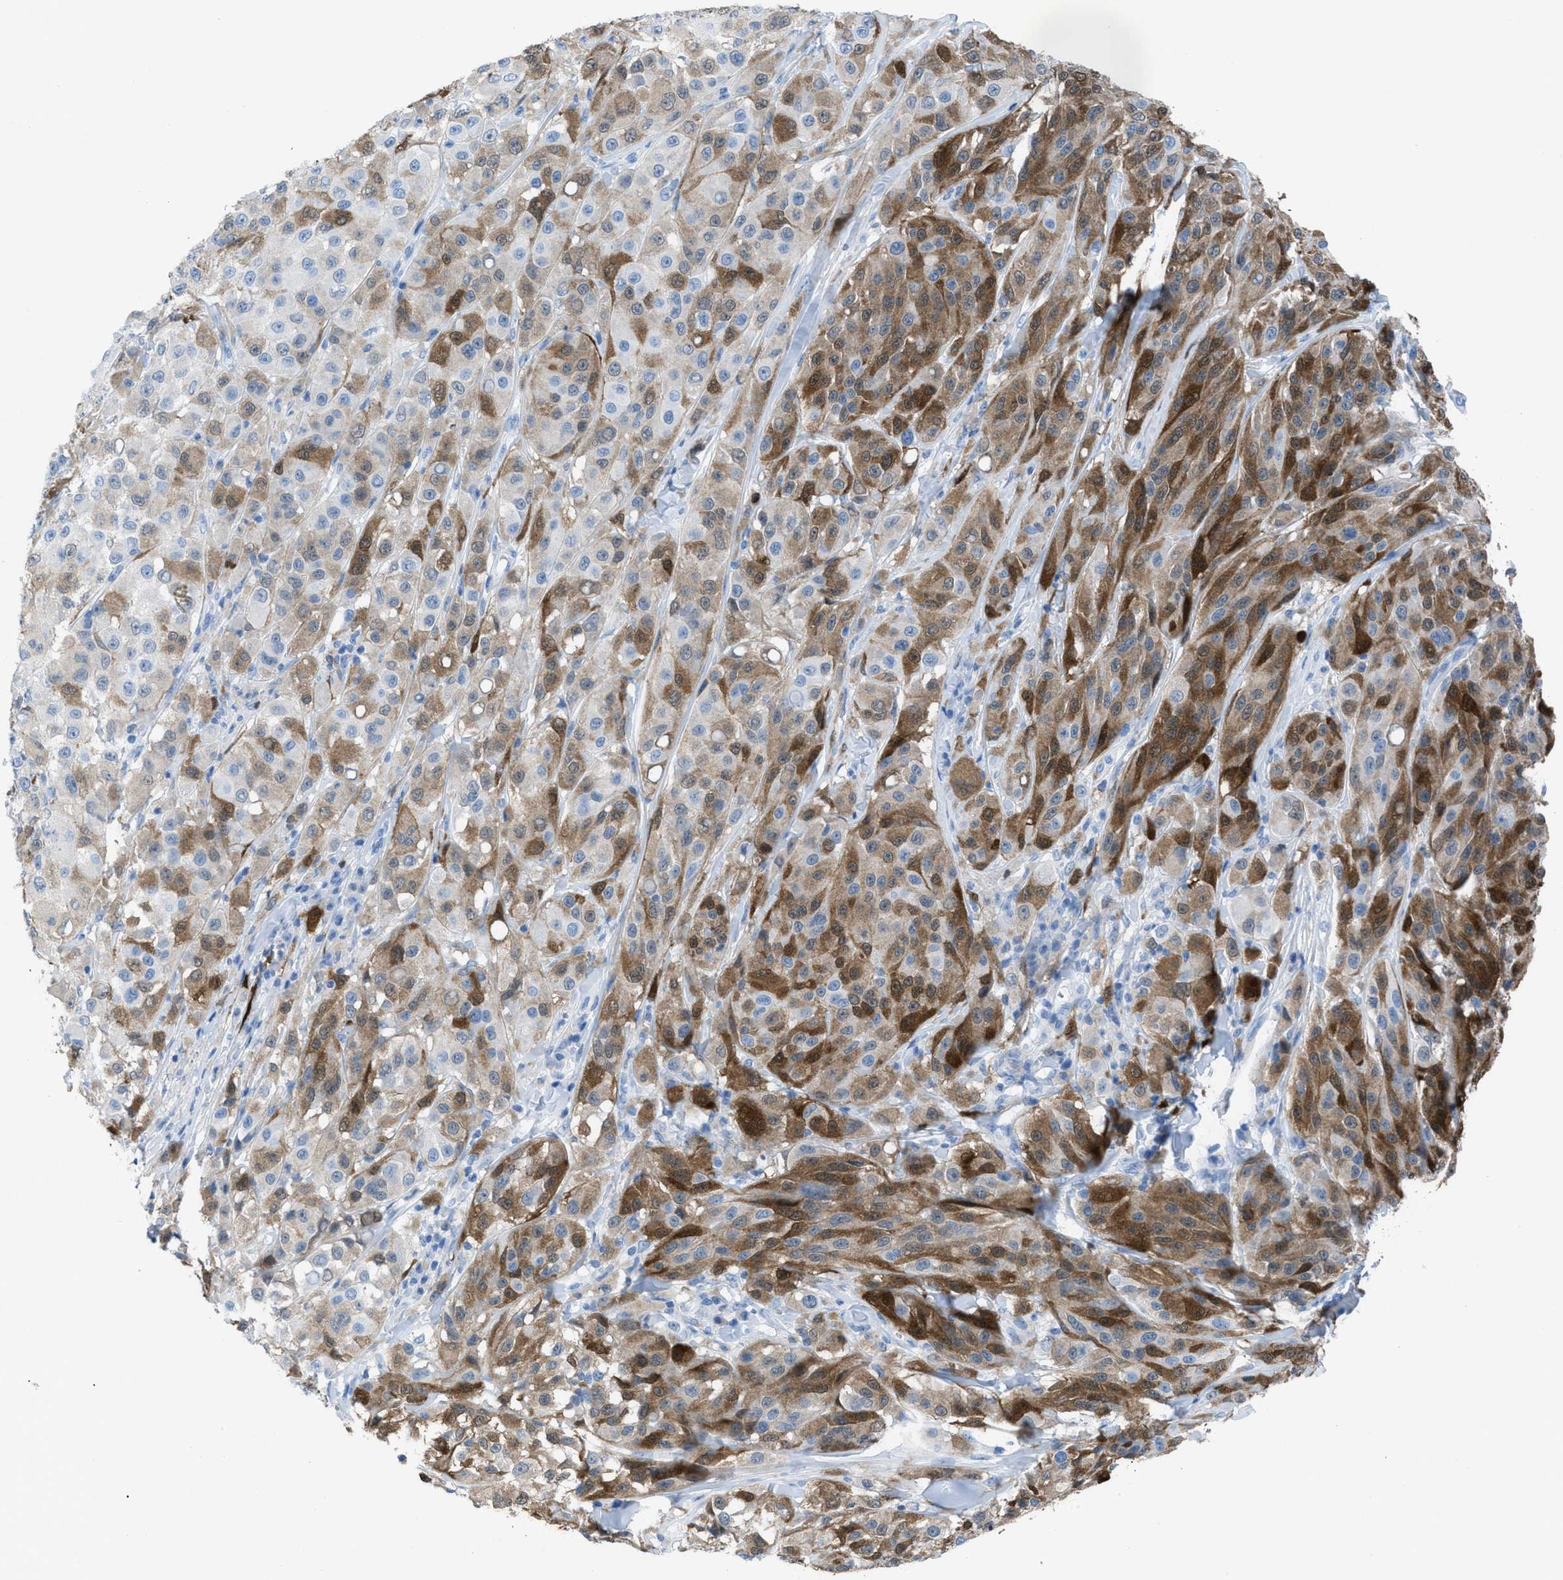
{"staining": {"intensity": "moderate", "quantity": "25%-75%", "location": "cytoplasmic/membranous"}, "tissue": "melanoma", "cell_type": "Tumor cells", "image_type": "cancer", "snomed": [{"axis": "morphology", "description": "Malignant melanoma, NOS"}, {"axis": "topography", "description": "Skin"}], "caption": "Human malignant melanoma stained for a protein (brown) displays moderate cytoplasmic/membranous positive expression in about 25%-75% of tumor cells.", "gene": "CDKN2A", "patient": {"sex": "male", "age": 84}}